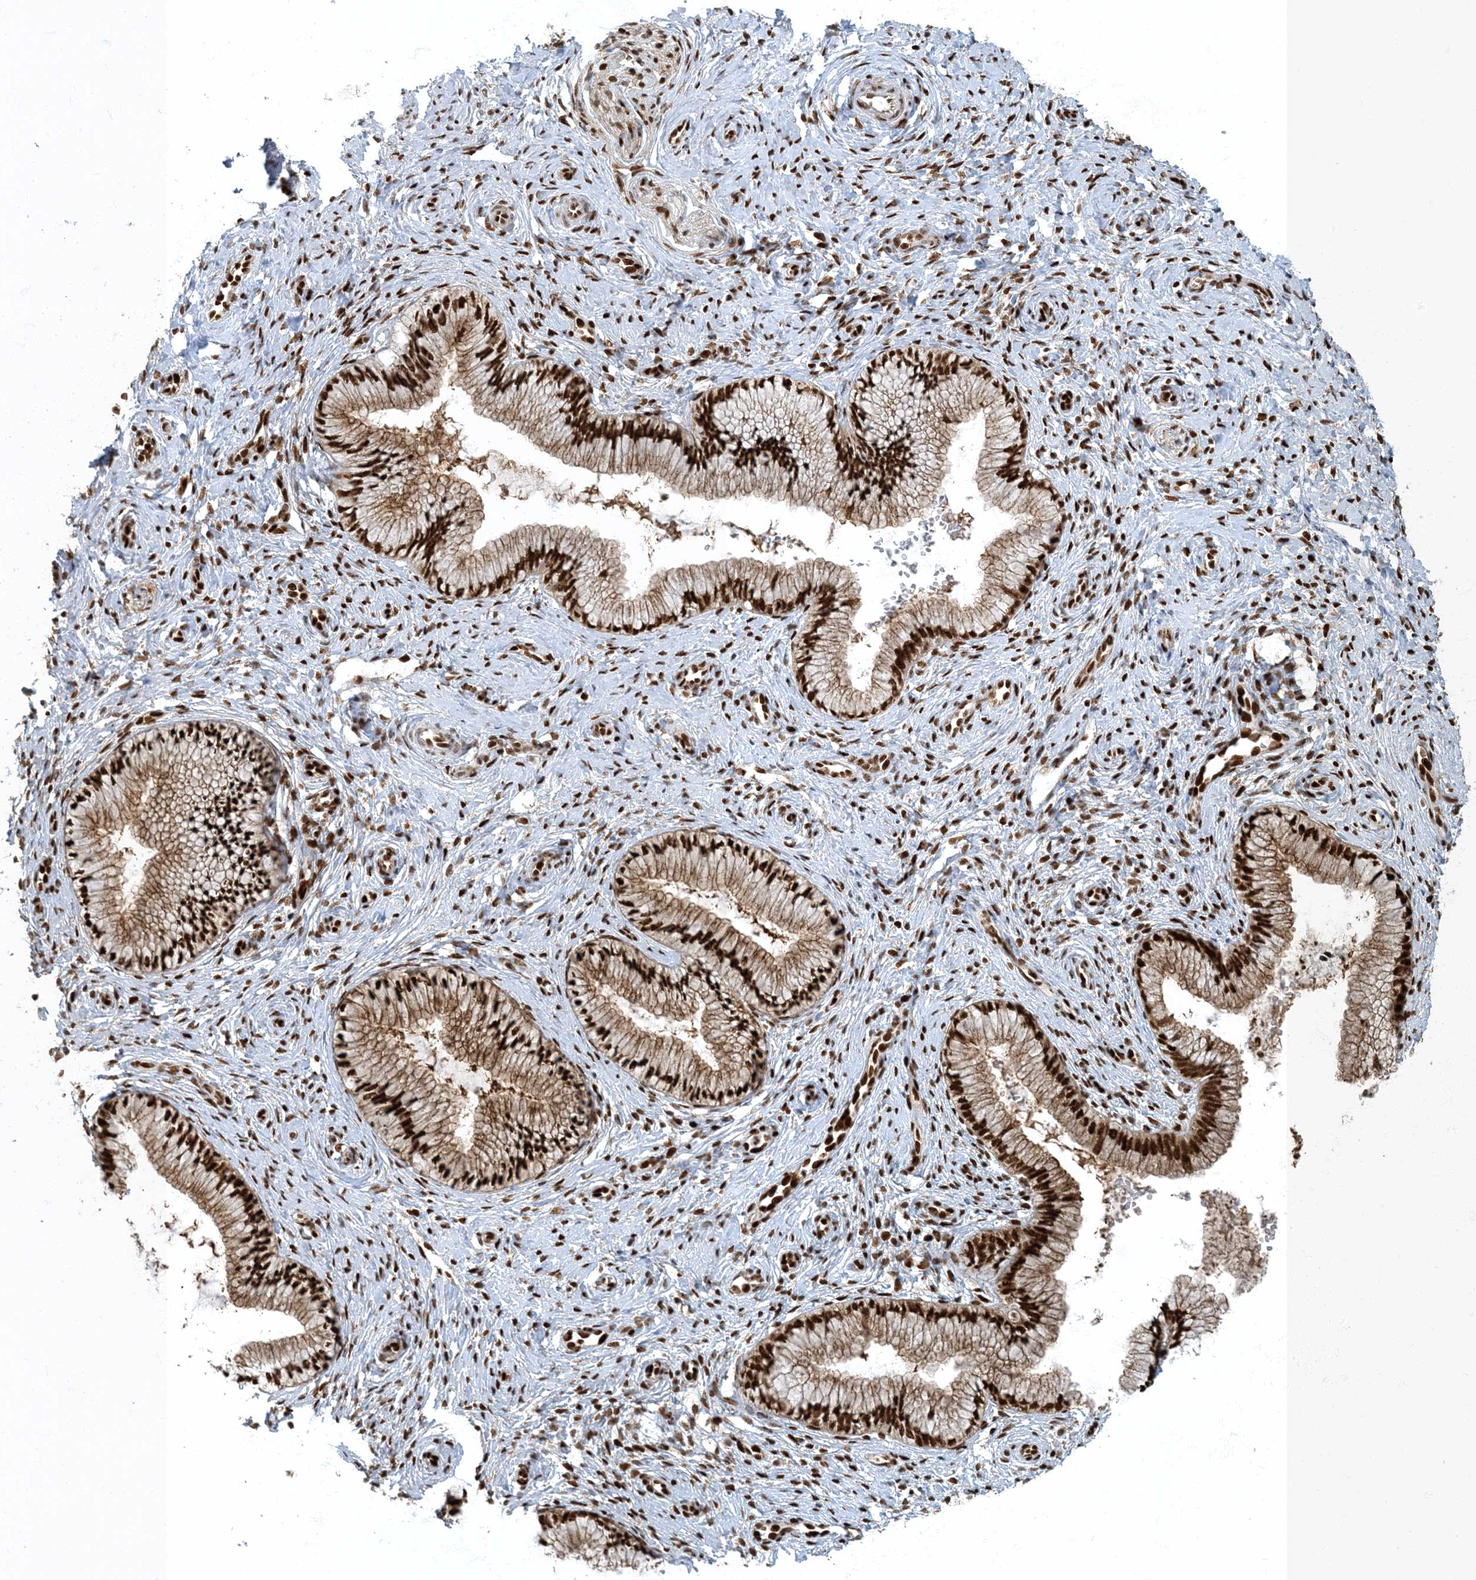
{"staining": {"intensity": "strong", "quantity": ">75%", "location": "cytoplasmic/membranous,nuclear"}, "tissue": "cervix", "cell_type": "Glandular cells", "image_type": "normal", "snomed": [{"axis": "morphology", "description": "Normal tissue, NOS"}, {"axis": "topography", "description": "Cervix"}], "caption": "Strong cytoplasmic/membranous,nuclear expression is seen in approximately >75% of glandular cells in benign cervix. (DAB = brown stain, brightfield microscopy at high magnification).", "gene": "MBD1", "patient": {"sex": "female", "age": 27}}